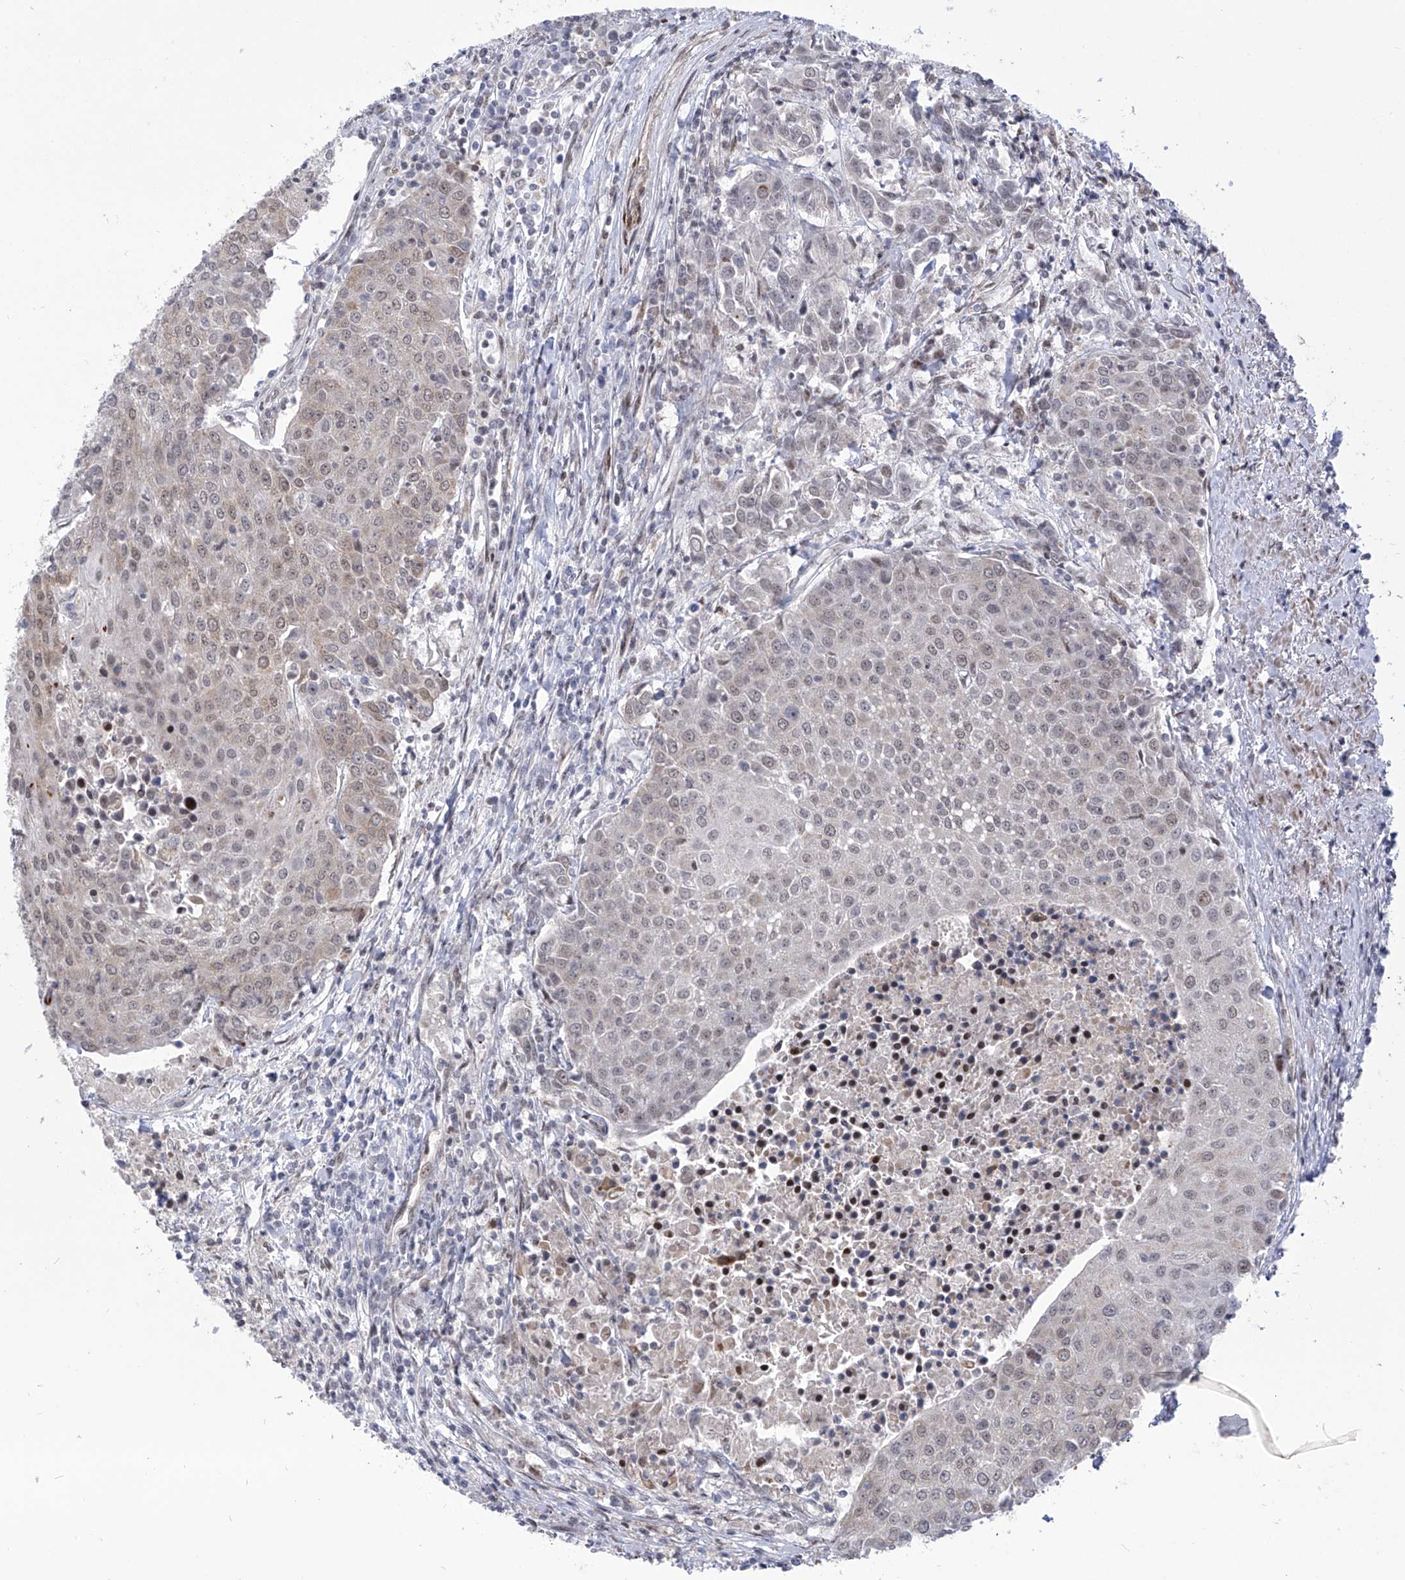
{"staining": {"intensity": "weak", "quantity": "25%-75%", "location": "cytoplasmic/membranous,nuclear"}, "tissue": "urothelial cancer", "cell_type": "Tumor cells", "image_type": "cancer", "snomed": [{"axis": "morphology", "description": "Urothelial carcinoma, High grade"}, {"axis": "topography", "description": "Urinary bladder"}], "caption": "Immunohistochemical staining of urothelial carcinoma (high-grade) displays low levels of weak cytoplasmic/membranous and nuclear protein expression in about 25%-75% of tumor cells. (DAB (3,3'-diaminobenzidine) IHC, brown staining for protein, blue staining for nuclei).", "gene": "CEP290", "patient": {"sex": "female", "age": 85}}